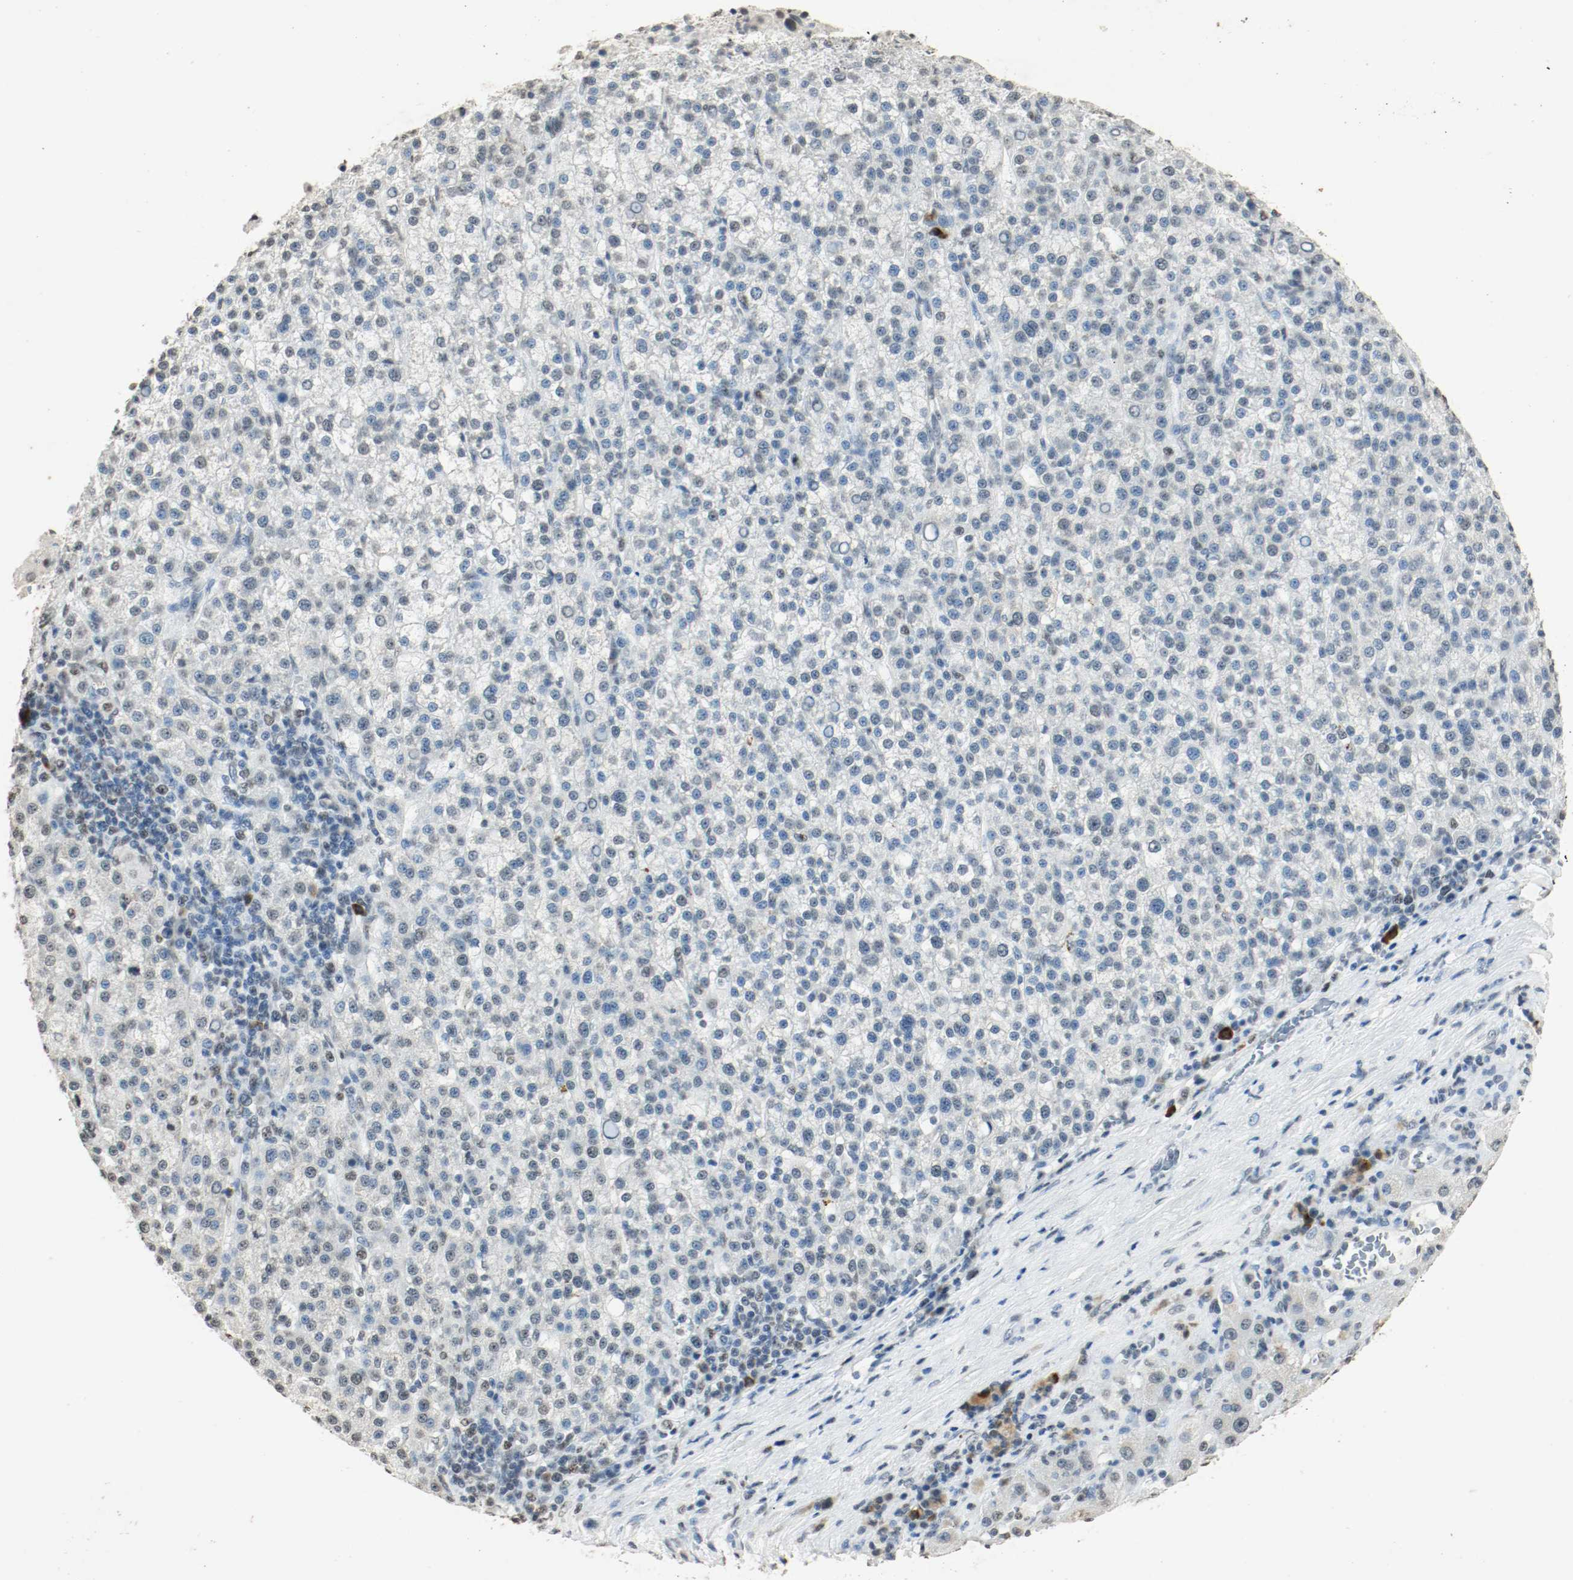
{"staining": {"intensity": "weak", "quantity": "<25%", "location": "nuclear"}, "tissue": "liver cancer", "cell_type": "Tumor cells", "image_type": "cancer", "snomed": [{"axis": "morphology", "description": "Carcinoma, Hepatocellular, NOS"}, {"axis": "topography", "description": "Liver"}], "caption": "DAB immunohistochemical staining of human hepatocellular carcinoma (liver) demonstrates no significant staining in tumor cells.", "gene": "DNMT1", "patient": {"sex": "female", "age": 58}}